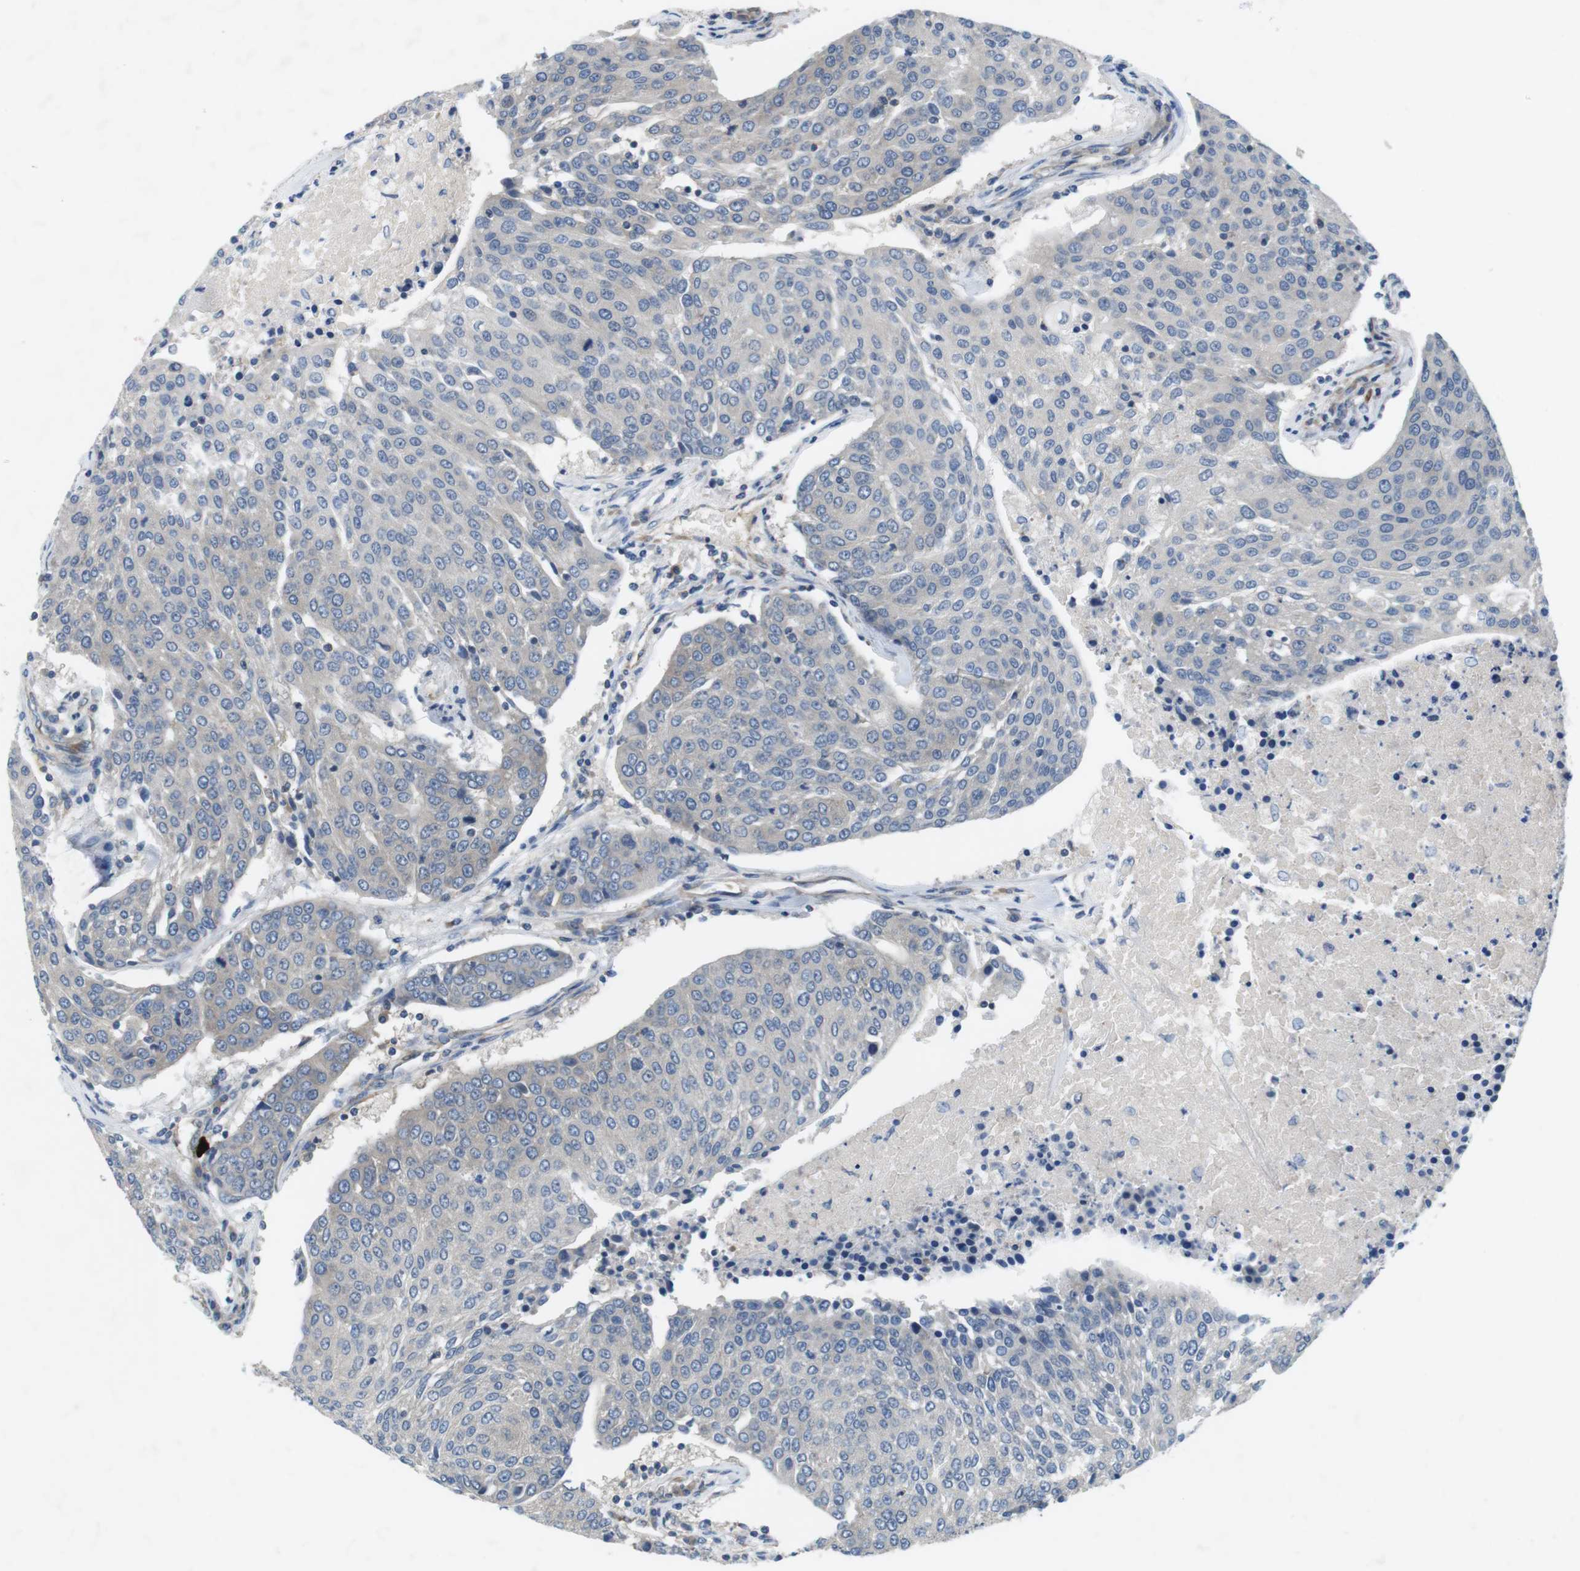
{"staining": {"intensity": "negative", "quantity": "none", "location": "none"}, "tissue": "urothelial cancer", "cell_type": "Tumor cells", "image_type": "cancer", "snomed": [{"axis": "morphology", "description": "Urothelial carcinoma, High grade"}, {"axis": "topography", "description": "Urinary bladder"}], "caption": "High magnification brightfield microscopy of urothelial cancer stained with DAB (3,3'-diaminobenzidine) (brown) and counterstained with hematoxylin (blue): tumor cells show no significant positivity.", "gene": "DCLK1", "patient": {"sex": "female", "age": 85}}